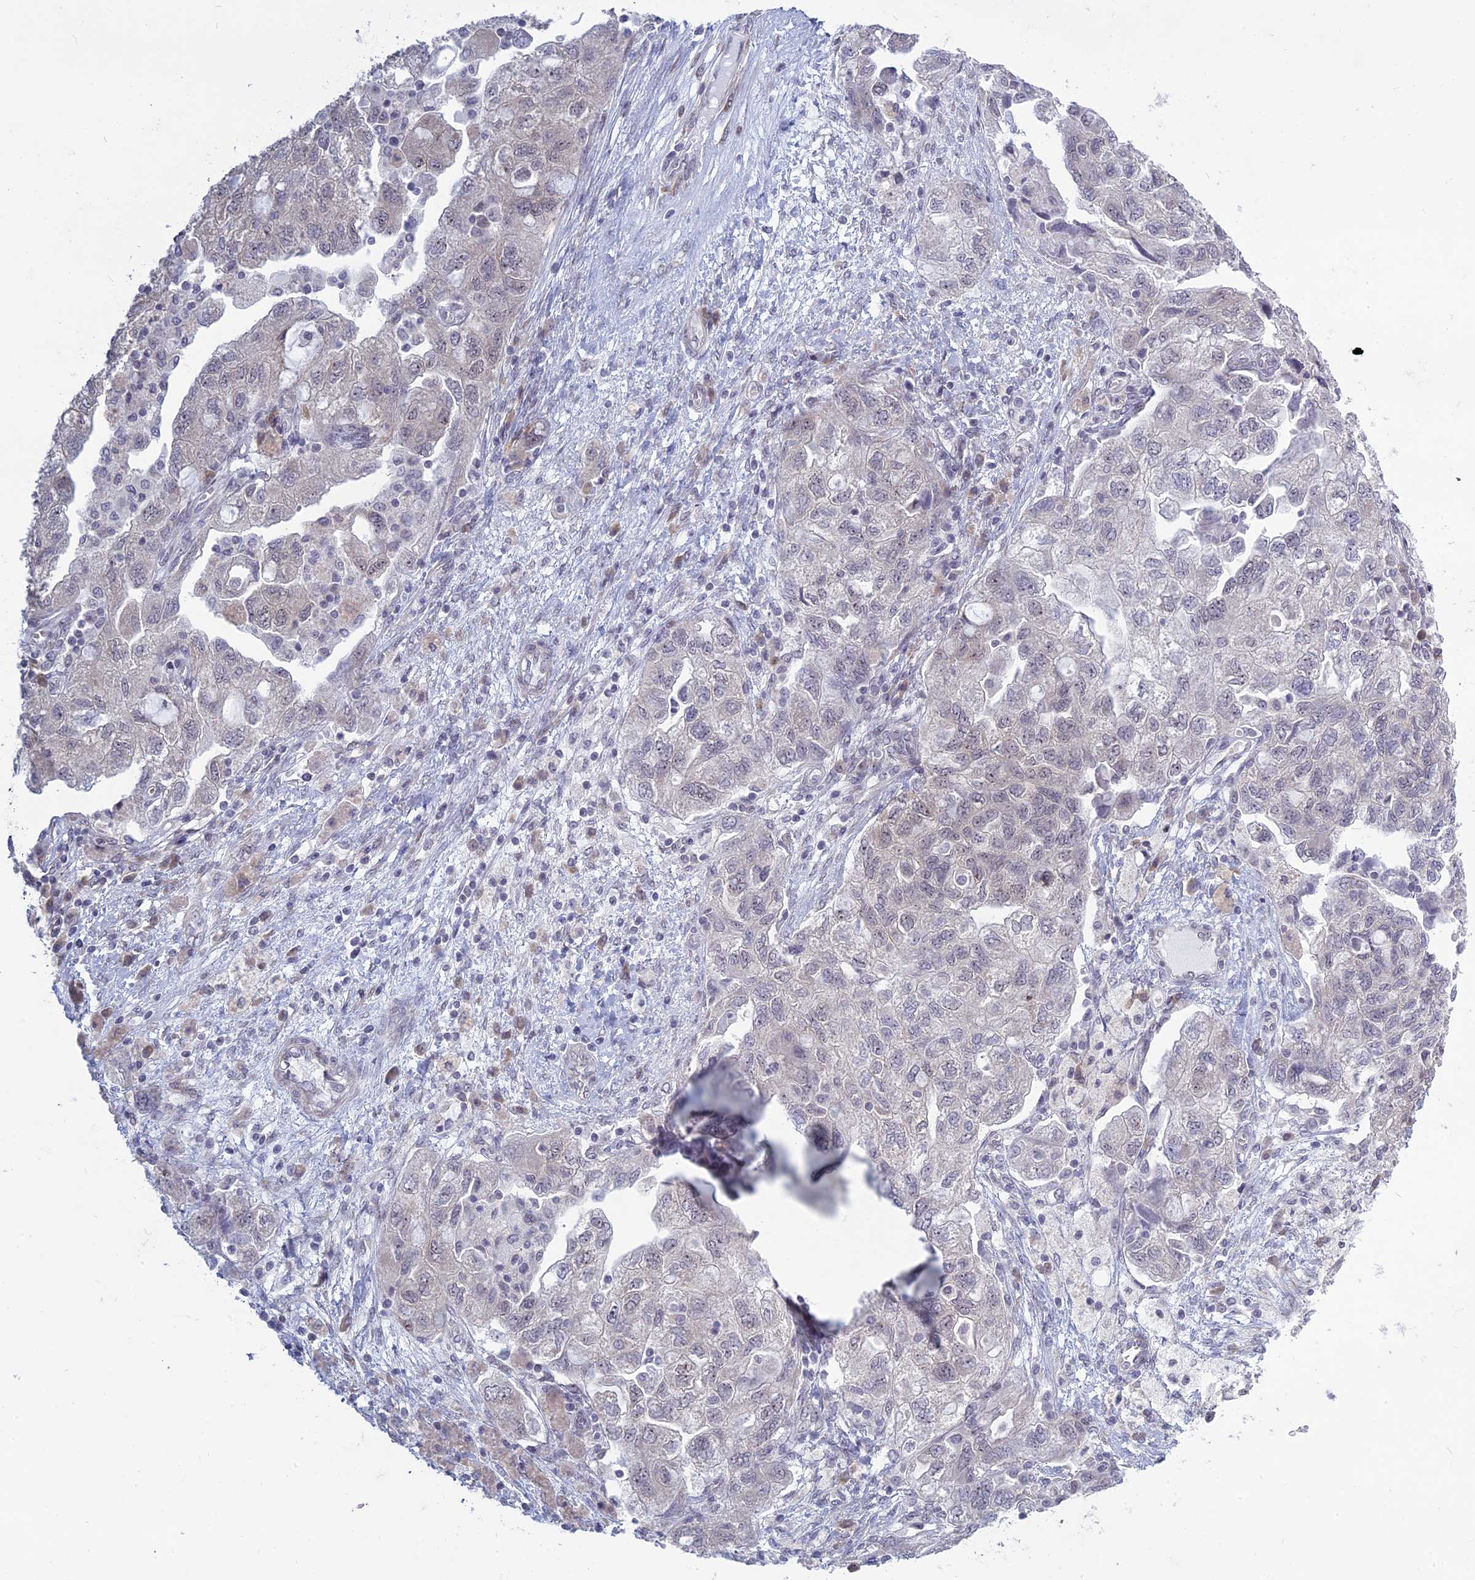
{"staining": {"intensity": "negative", "quantity": "none", "location": "none"}, "tissue": "ovarian cancer", "cell_type": "Tumor cells", "image_type": "cancer", "snomed": [{"axis": "morphology", "description": "Carcinoma, NOS"}, {"axis": "morphology", "description": "Cystadenocarcinoma, serous, NOS"}, {"axis": "topography", "description": "Ovary"}], "caption": "An immunohistochemistry (IHC) micrograph of ovarian cancer (carcinoma) is shown. There is no staining in tumor cells of ovarian cancer (carcinoma).", "gene": "RPS19BP1", "patient": {"sex": "female", "age": 69}}